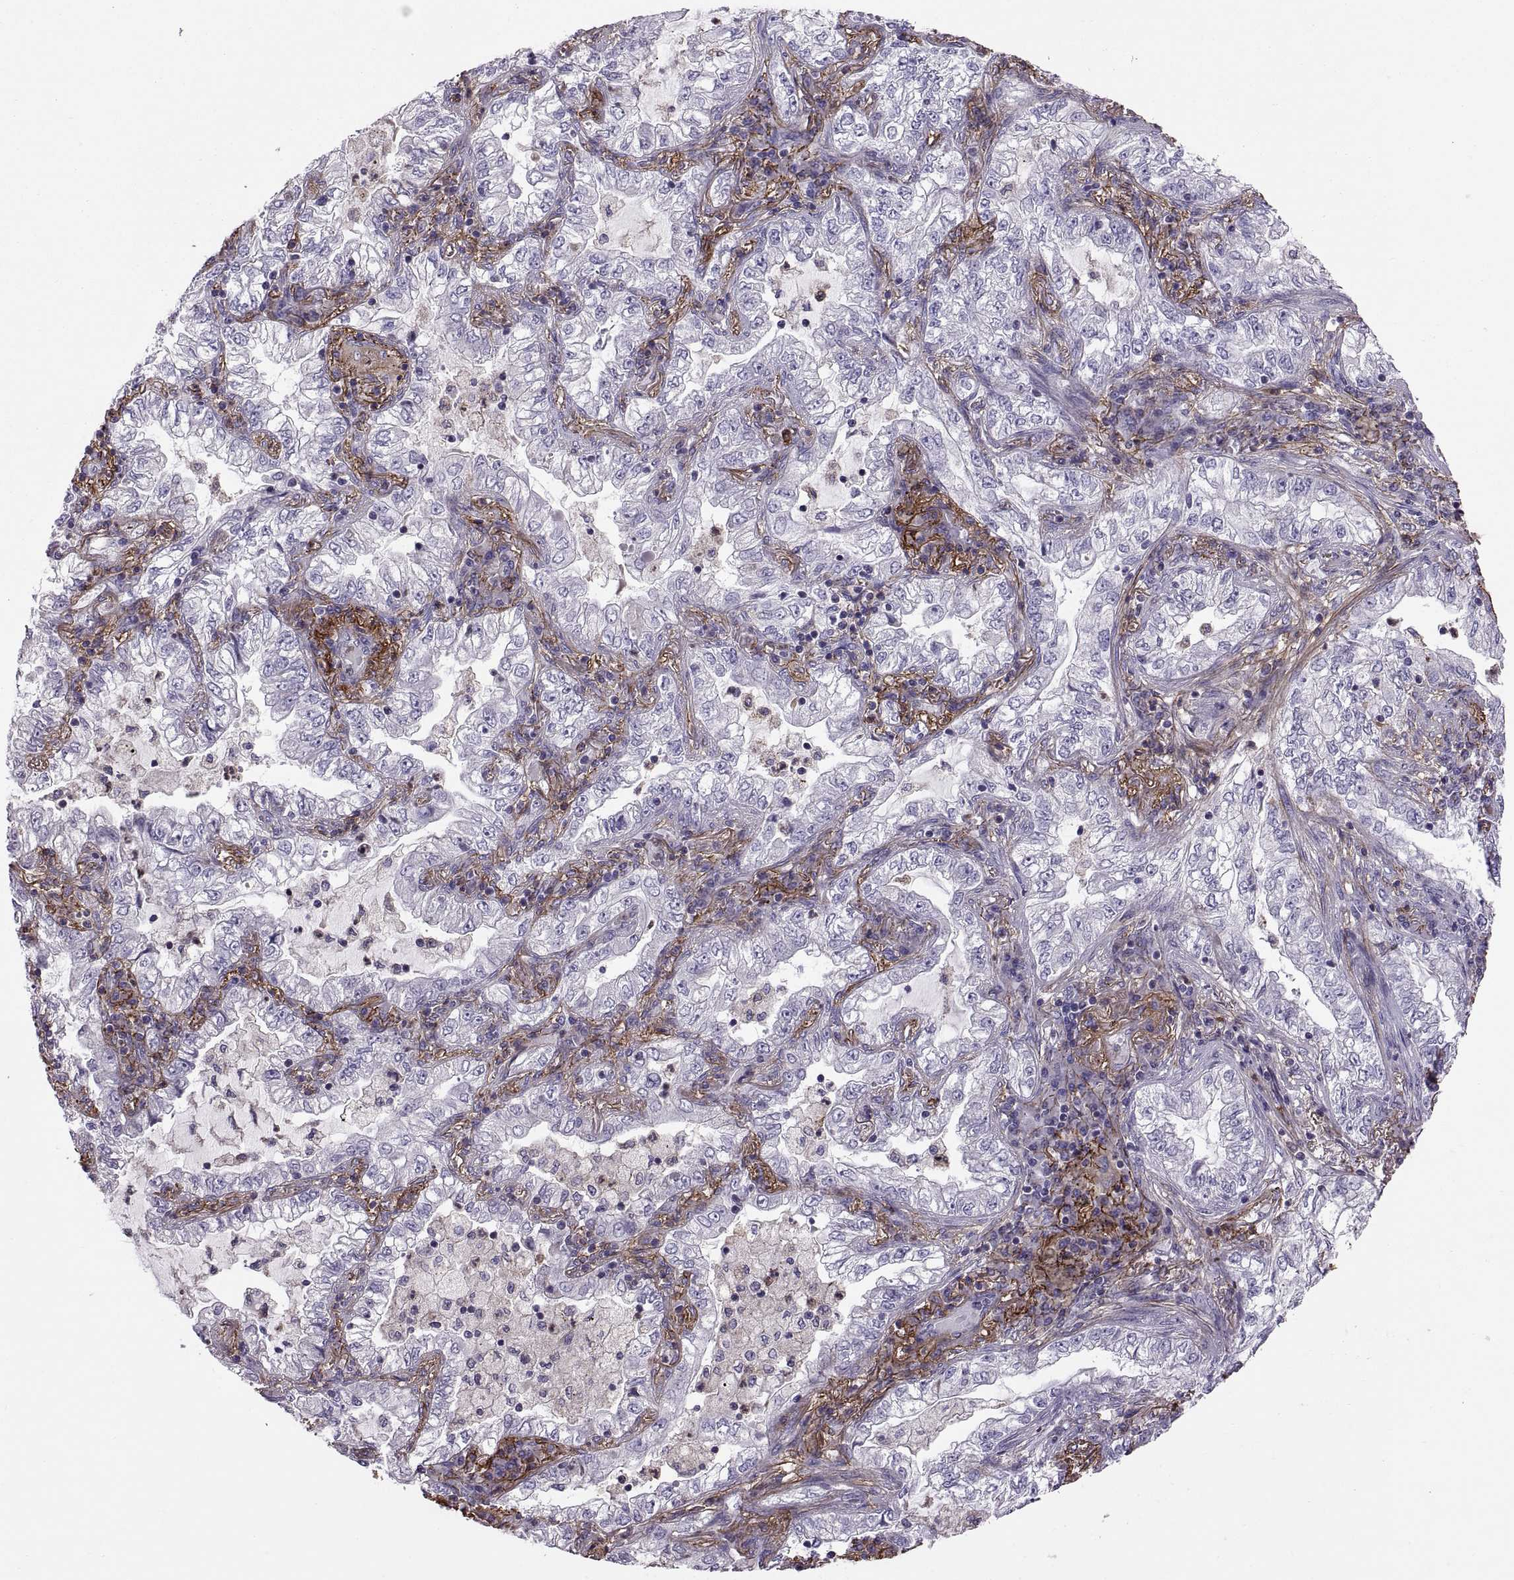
{"staining": {"intensity": "negative", "quantity": "none", "location": "none"}, "tissue": "lung cancer", "cell_type": "Tumor cells", "image_type": "cancer", "snomed": [{"axis": "morphology", "description": "Adenocarcinoma, NOS"}, {"axis": "topography", "description": "Lung"}], "caption": "Protein analysis of adenocarcinoma (lung) shows no significant expression in tumor cells.", "gene": "EMILIN2", "patient": {"sex": "female", "age": 73}}